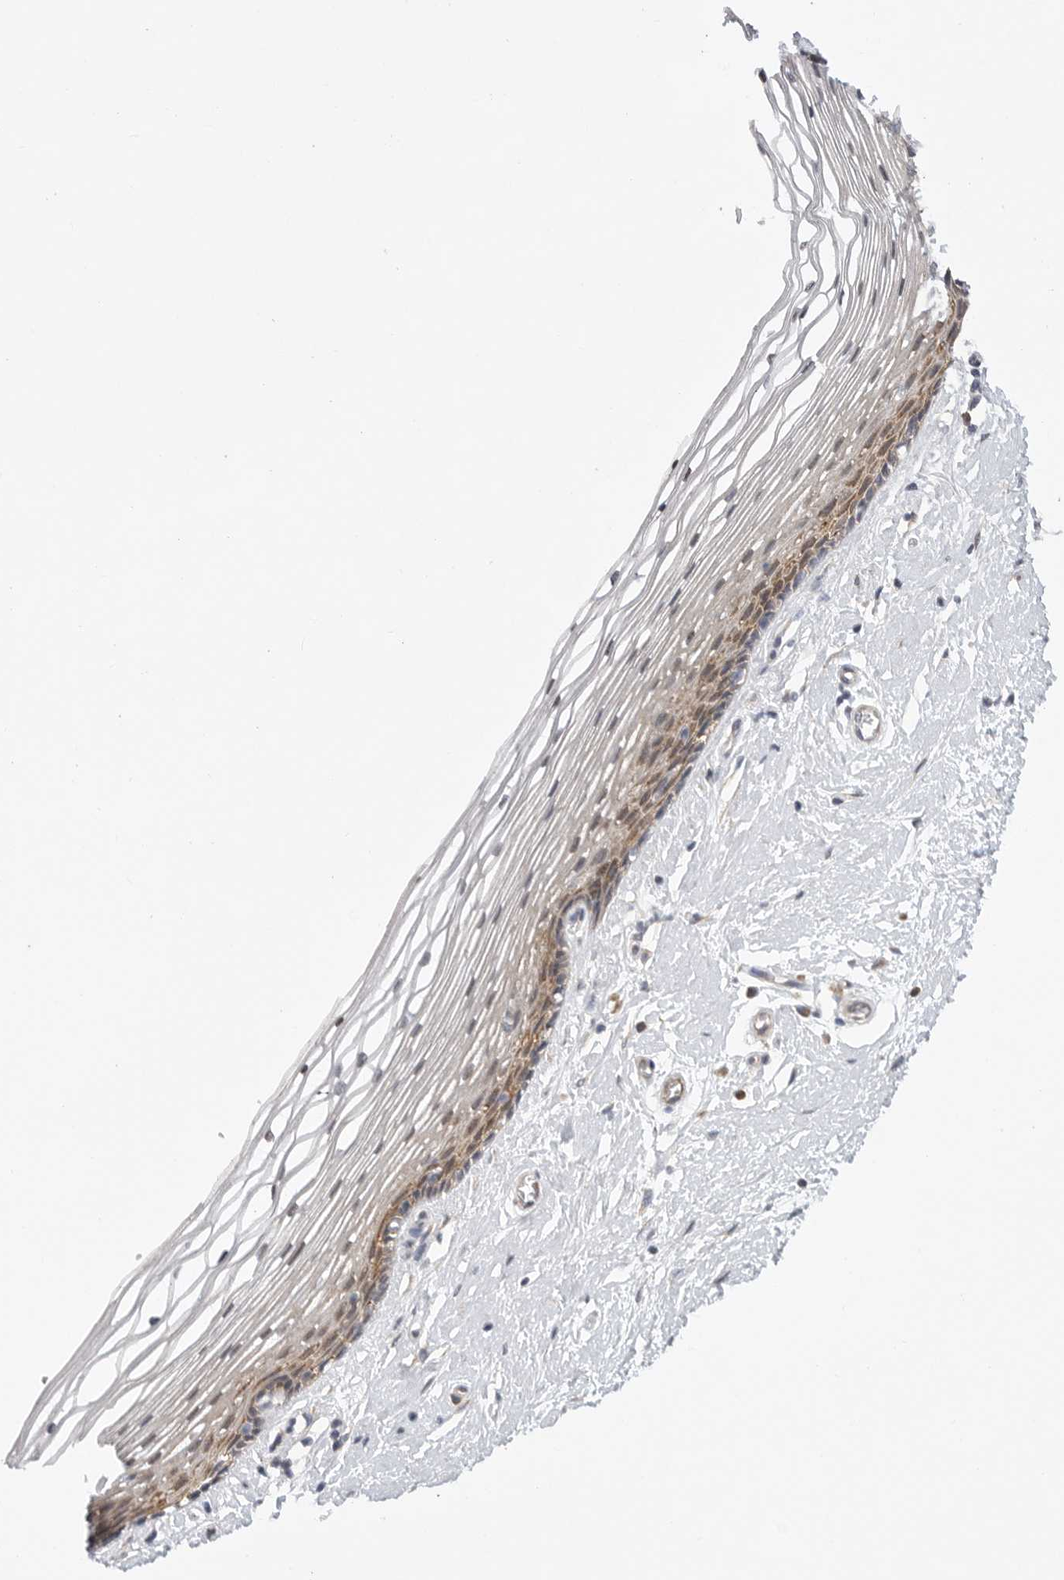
{"staining": {"intensity": "moderate", "quantity": ">75%", "location": "cytoplasmic/membranous"}, "tissue": "vagina", "cell_type": "Squamous epithelial cells", "image_type": "normal", "snomed": [{"axis": "morphology", "description": "Normal tissue, NOS"}, {"axis": "topography", "description": "Vagina"}], "caption": "Immunohistochemical staining of benign human vagina demonstrates moderate cytoplasmic/membranous protein staining in about >75% of squamous epithelial cells.", "gene": "FBXO43", "patient": {"sex": "female", "age": 46}}